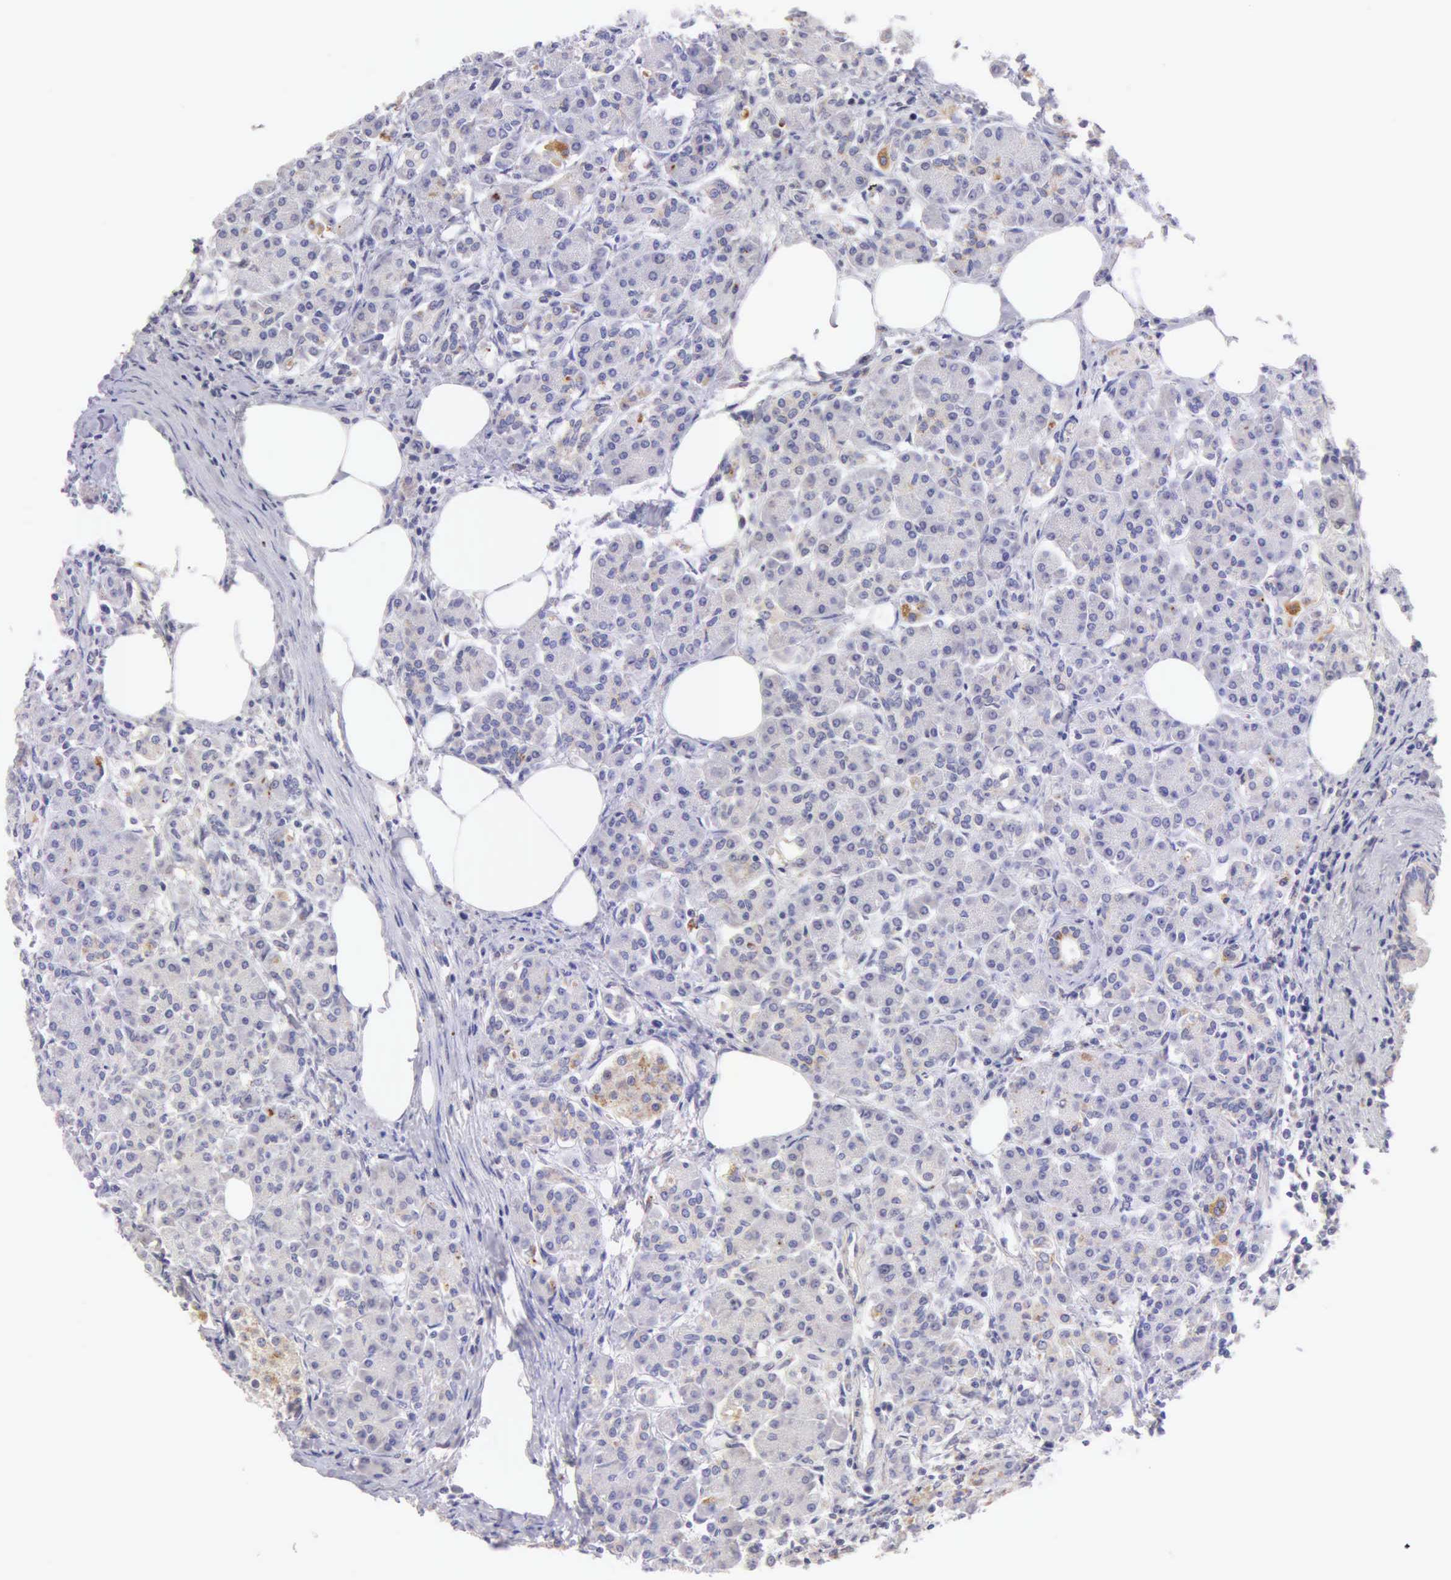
{"staining": {"intensity": "weak", "quantity": "<25%", "location": "nuclear"}, "tissue": "pancreas", "cell_type": "Exocrine glandular cells", "image_type": "normal", "snomed": [{"axis": "morphology", "description": "Normal tissue, NOS"}, {"axis": "topography", "description": "Pancreas"}], "caption": "IHC photomicrograph of normal pancreas: human pancreas stained with DAB (3,3'-diaminobenzidine) shows no significant protein staining in exocrine glandular cells.", "gene": "ESR1", "patient": {"sex": "female", "age": 73}}